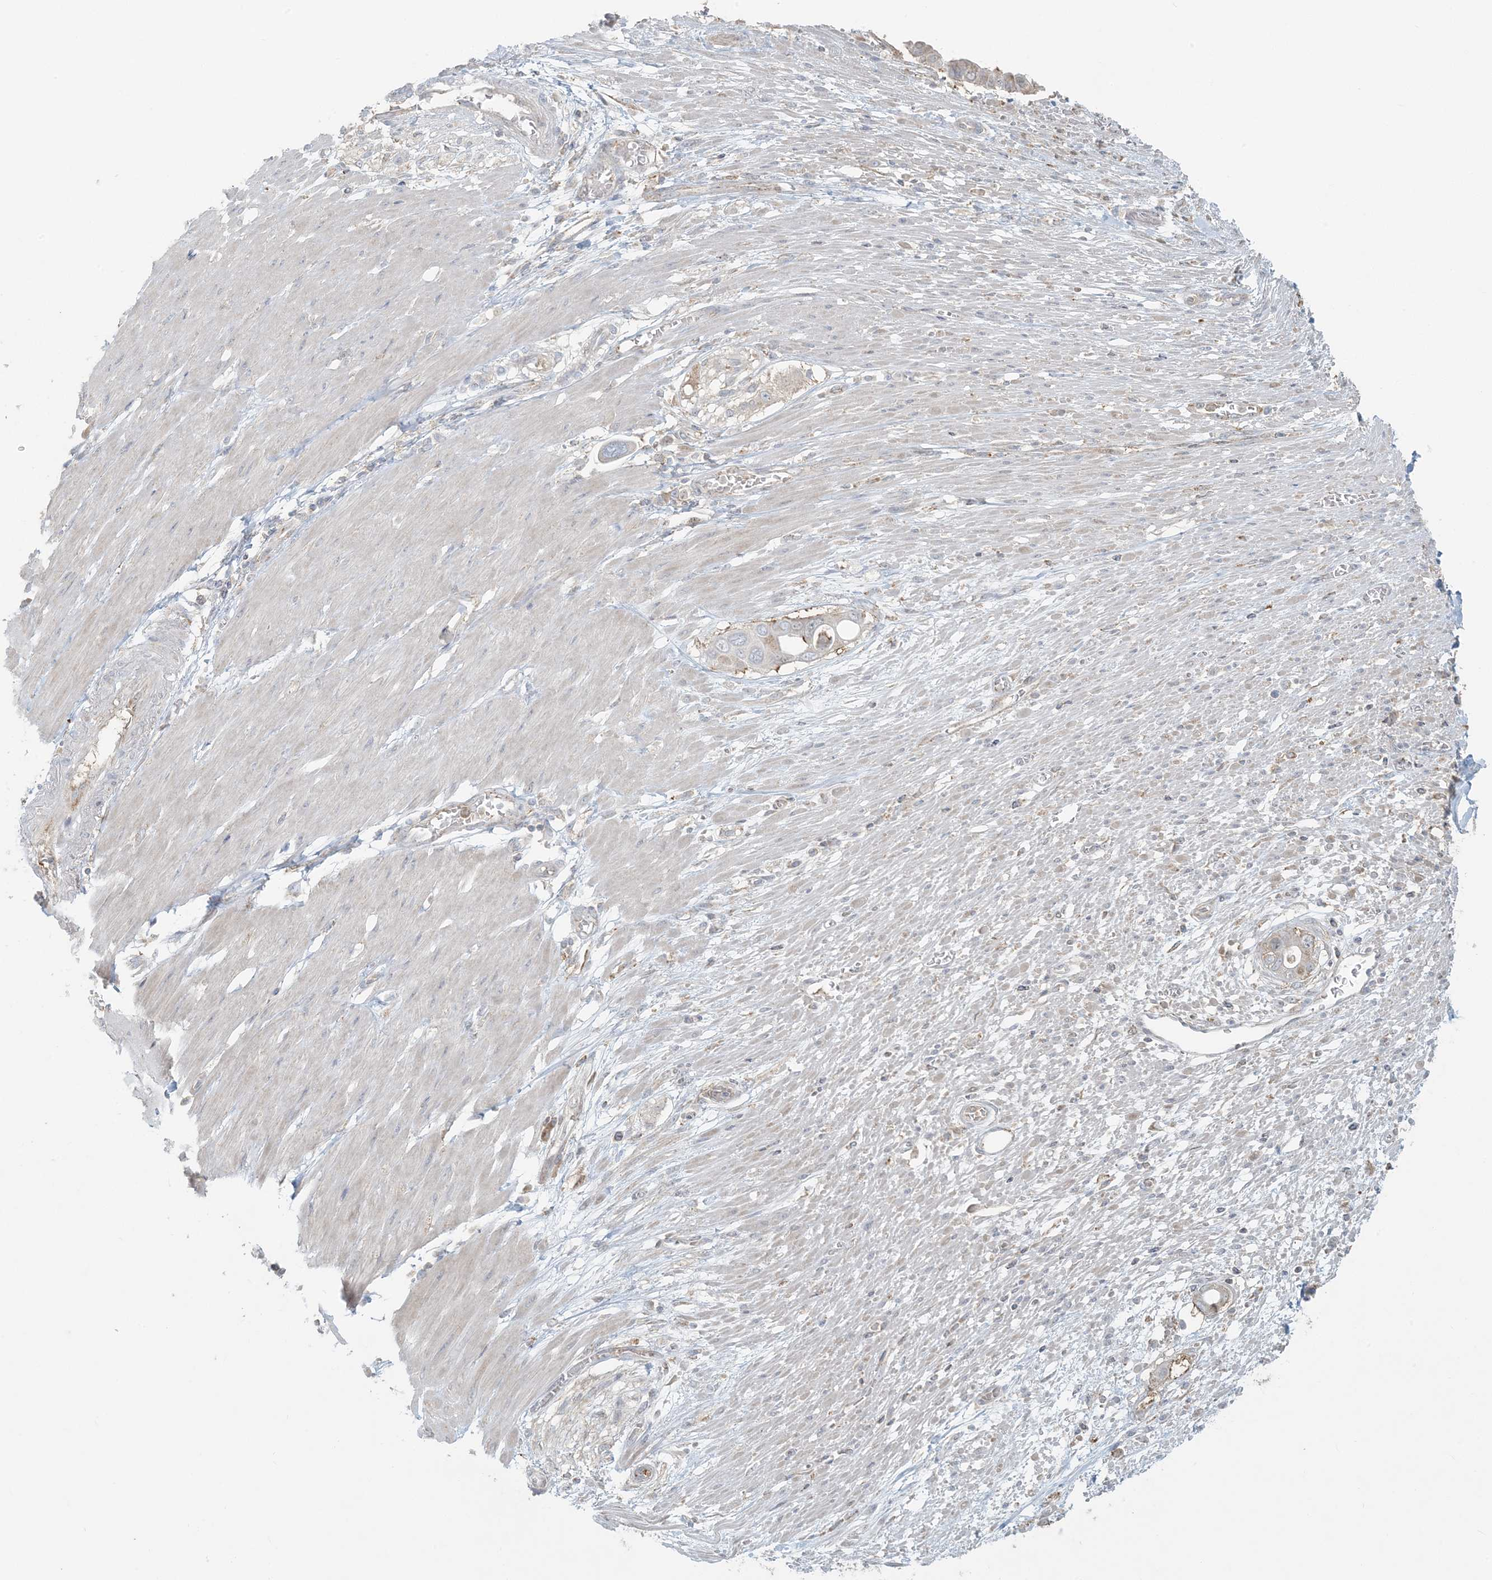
{"staining": {"intensity": "negative", "quantity": "none", "location": "none"}, "tissue": "pancreatic cancer", "cell_type": "Tumor cells", "image_type": "cancer", "snomed": [{"axis": "morphology", "description": "Adenocarcinoma, NOS"}, {"axis": "topography", "description": "Pancreas"}], "caption": "Protein analysis of pancreatic cancer (adenocarcinoma) displays no significant expression in tumor cells. (DAB immunohistochemistry (IHC) visualized using brightfield microscopy, high magnification).", "gene": "HACL1", "patient": {"sex": "male", "age": 68}}